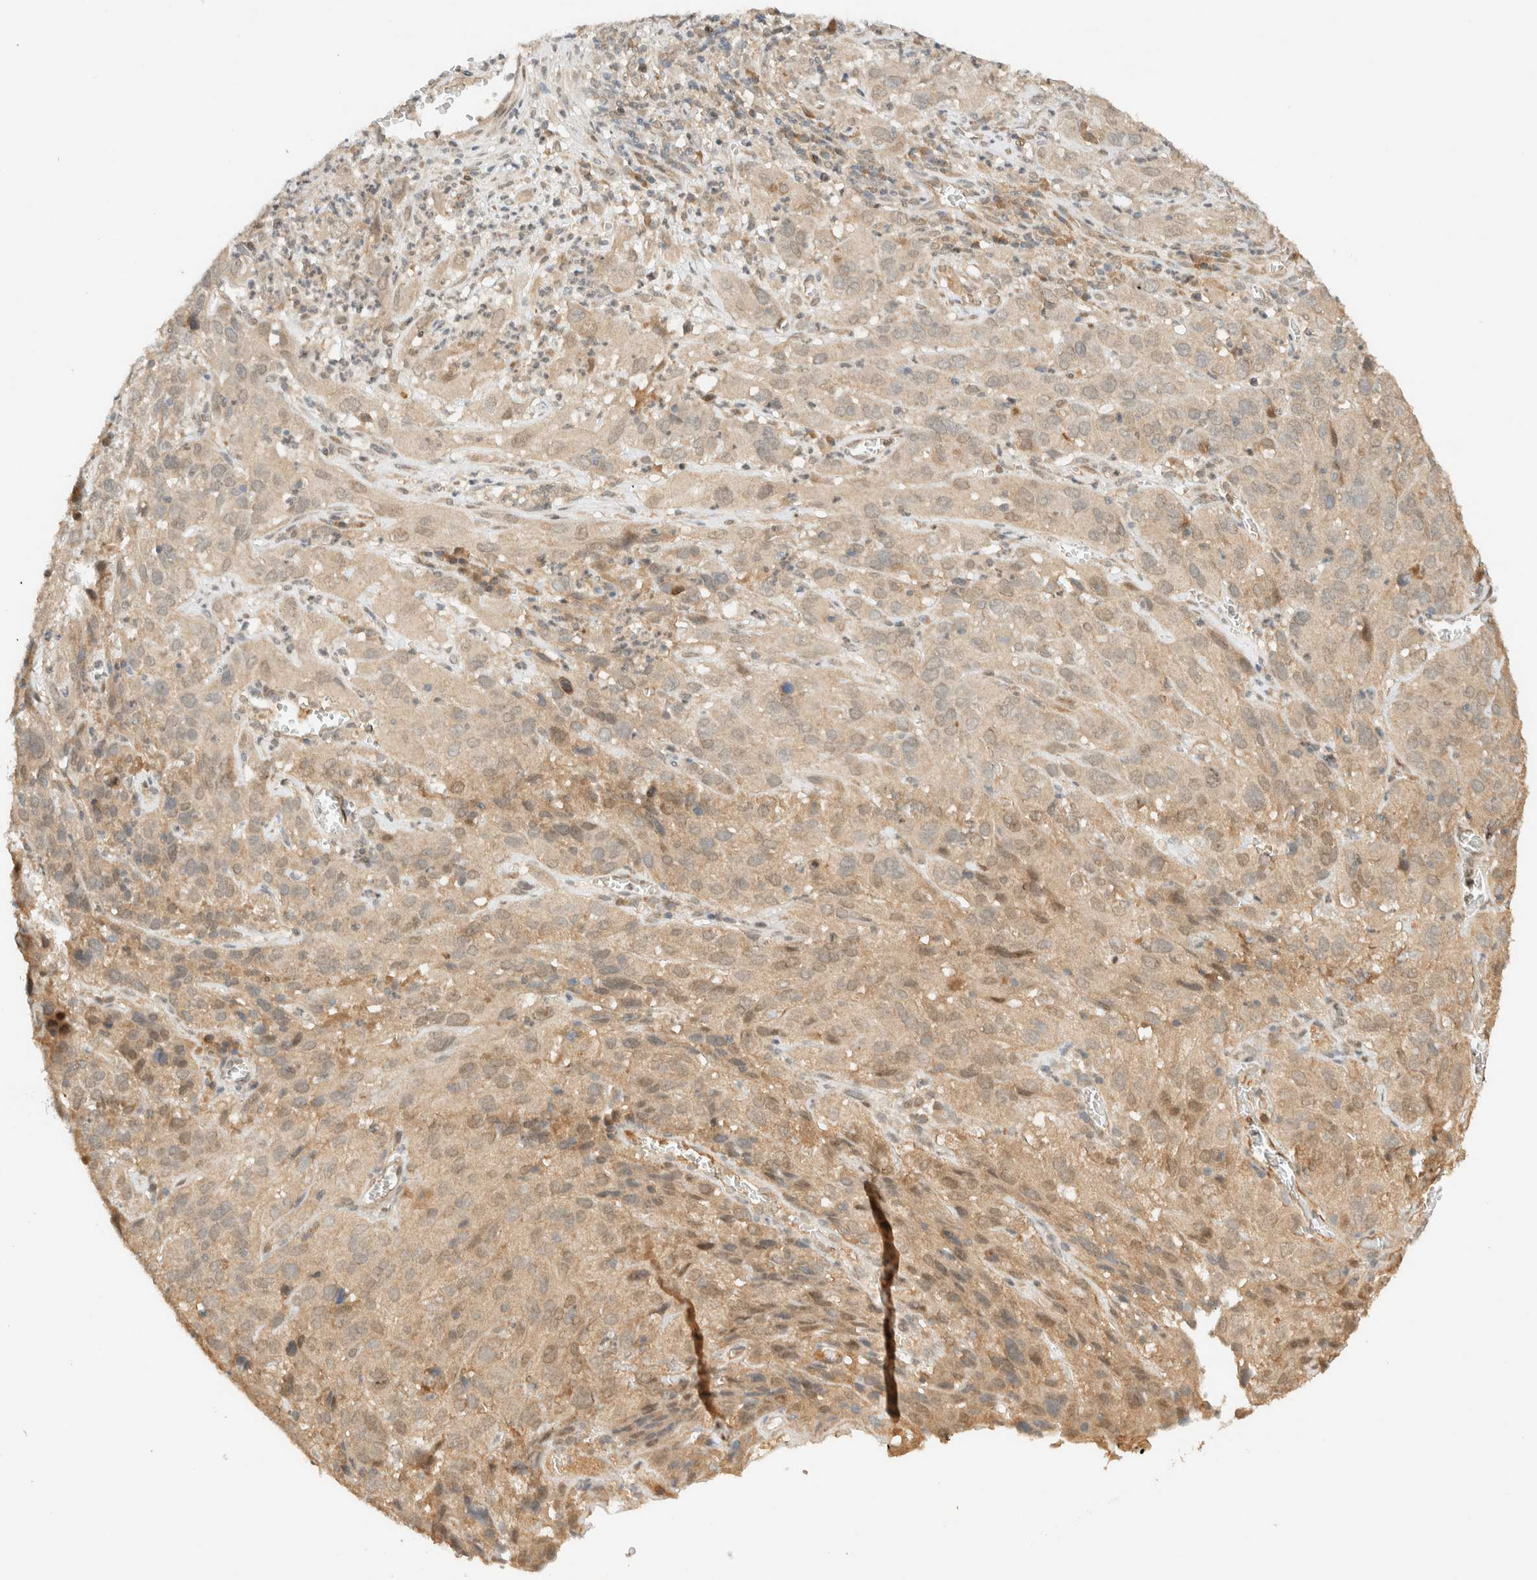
{"staining": {"intensity": "weak", "quantity": ">75%", "location": "cytoplasmic/membranous"}, "tissue": "cervical cancer", "cell_type": "Tumor cells", "image_type": "cancer", "snomed": [{"axis": "morphology", "description": "Squamous cell carcinoma, NOS"}, {"axis": "topography", "description": "Cervix"}], "caption": "A low amount of weak cytoplasmic/membranous positivity is seen in about >75% of tumor cells in cervical cancer tissue.", "gene": "ZBTB34", "patient": {"sex": "female", "age": 32}}